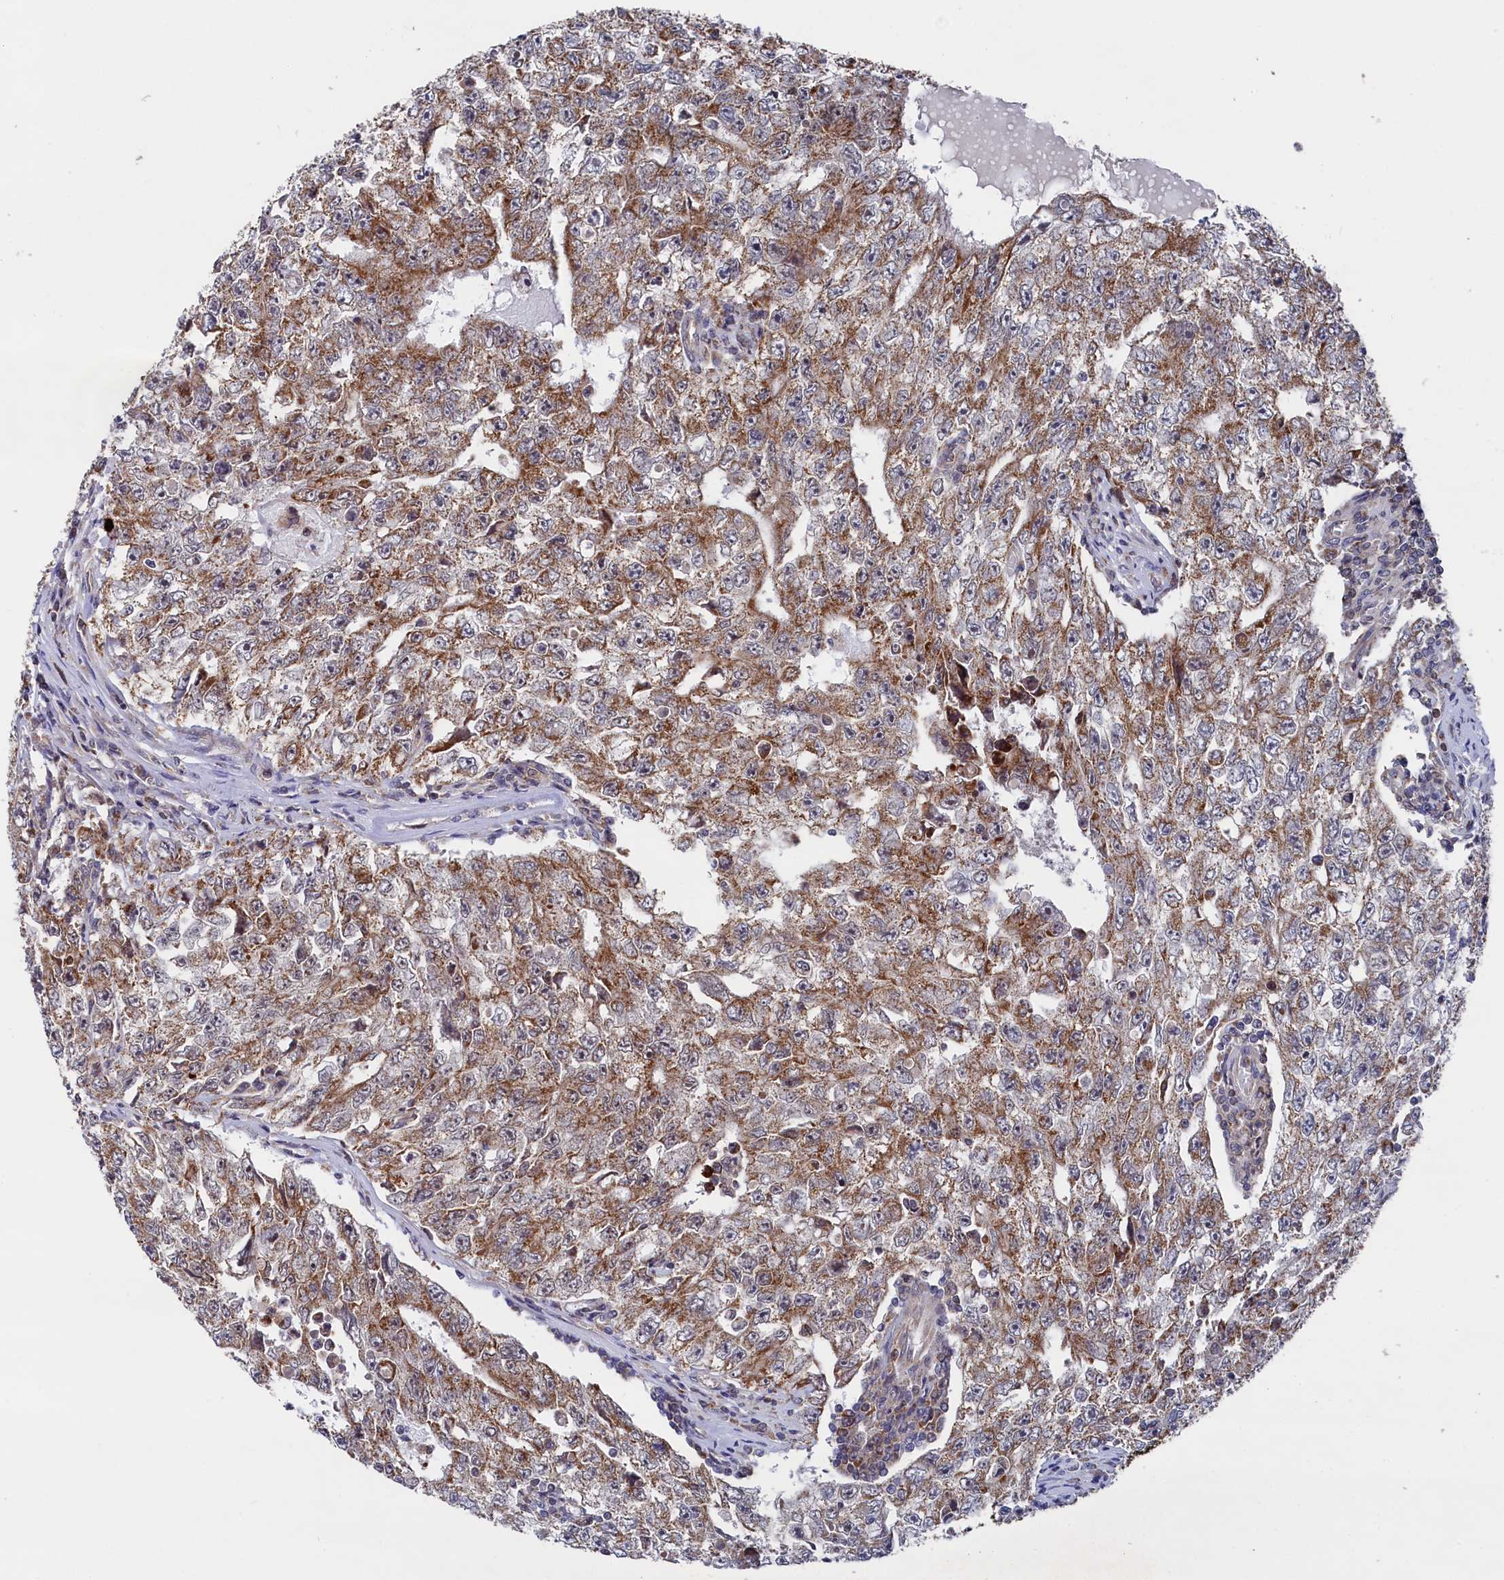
{"staining": {"intensity": "moderate", "quantity": ">75%", "location": "cytoplasmic/membranous"}, "tissue": "testis cancer", "cell_type": "Tumor cells", "image_type": "cancer", "snomed": [{"axis": "morphology", "description": "Carcinoma, Embryonal, NOS"}, {"axis": "topography", "description": "Testis"}], "caption": "DAB immunohistochemical staining of testis cancer demonstrates moderate cytoplasmic/membranous protein staining in approximately >75% of tumor cells. Using DAB (3,3'-diaminobenzidine) (brown) and hematoxylin (blue) stains, captured at high magnification using brightfield microscopy.", "gene": "CHCHD1", "patient": {"sex": "male", "age": 17}}